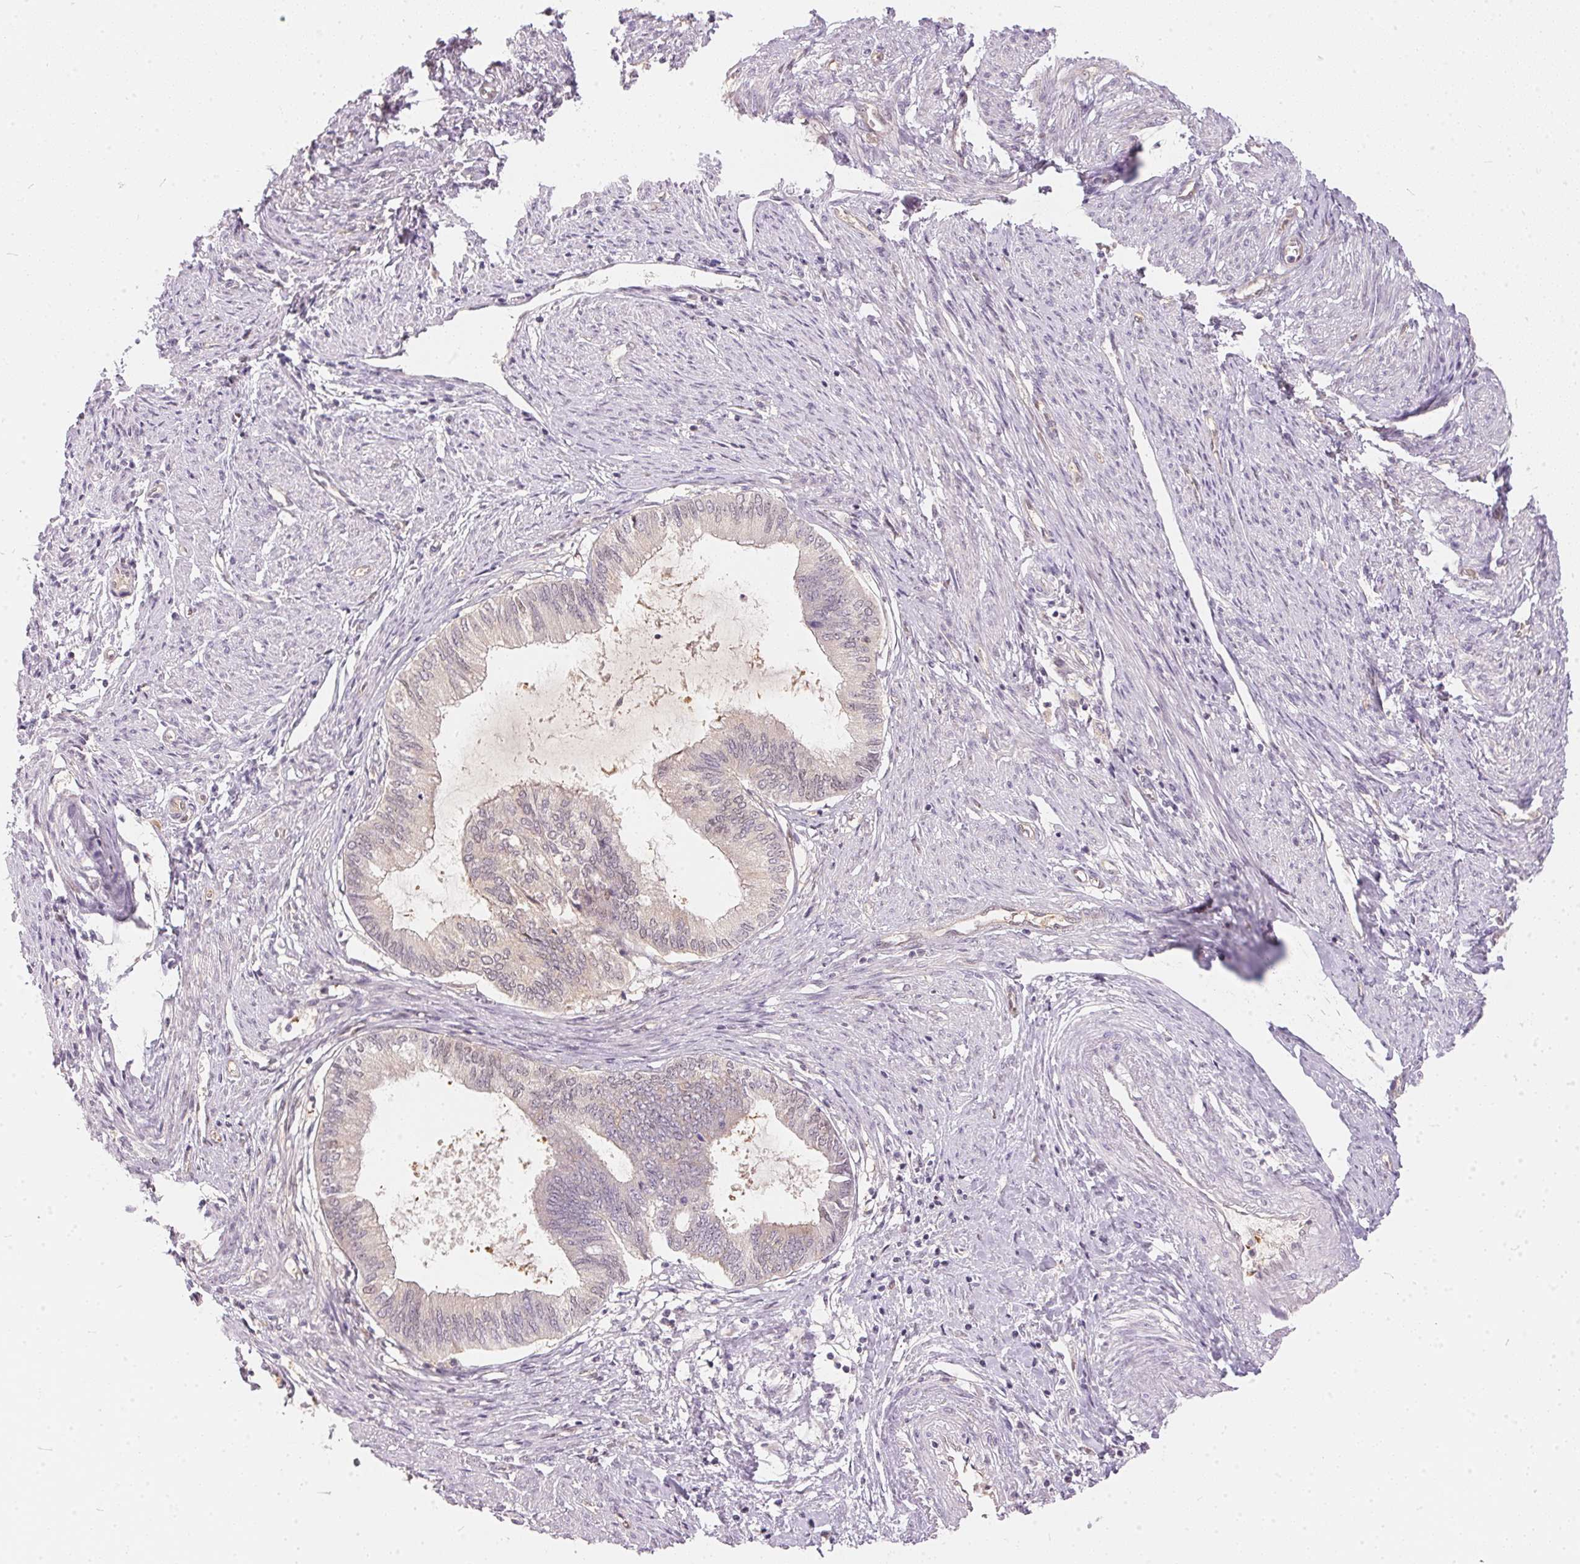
{"staining": {"intensity": "weak", "quantity": "25%-75%", "location": "cytoplasmic/membranous"}, "tissue": "endometrial cancer", "cell_type": "Tumor cells", "image_type": "cancer", "snomed": [{"axis": "morphology", "description": "Adenocarcinoma, NOS"}, {"axis": "topography", "description": "Endometrium"}], "caption": "High-power microscopy captured an immunohistochemistry image of endometrial cancer (adenocarcinoma), revealing weak cytoplasmic/membranous positivity in about 25%-75% of tumor cells. (DAB = brown stain, brightfield microscopy at high magnification).", "gene": "BLMH", "patient": {"sex": "female", "age": 86}}